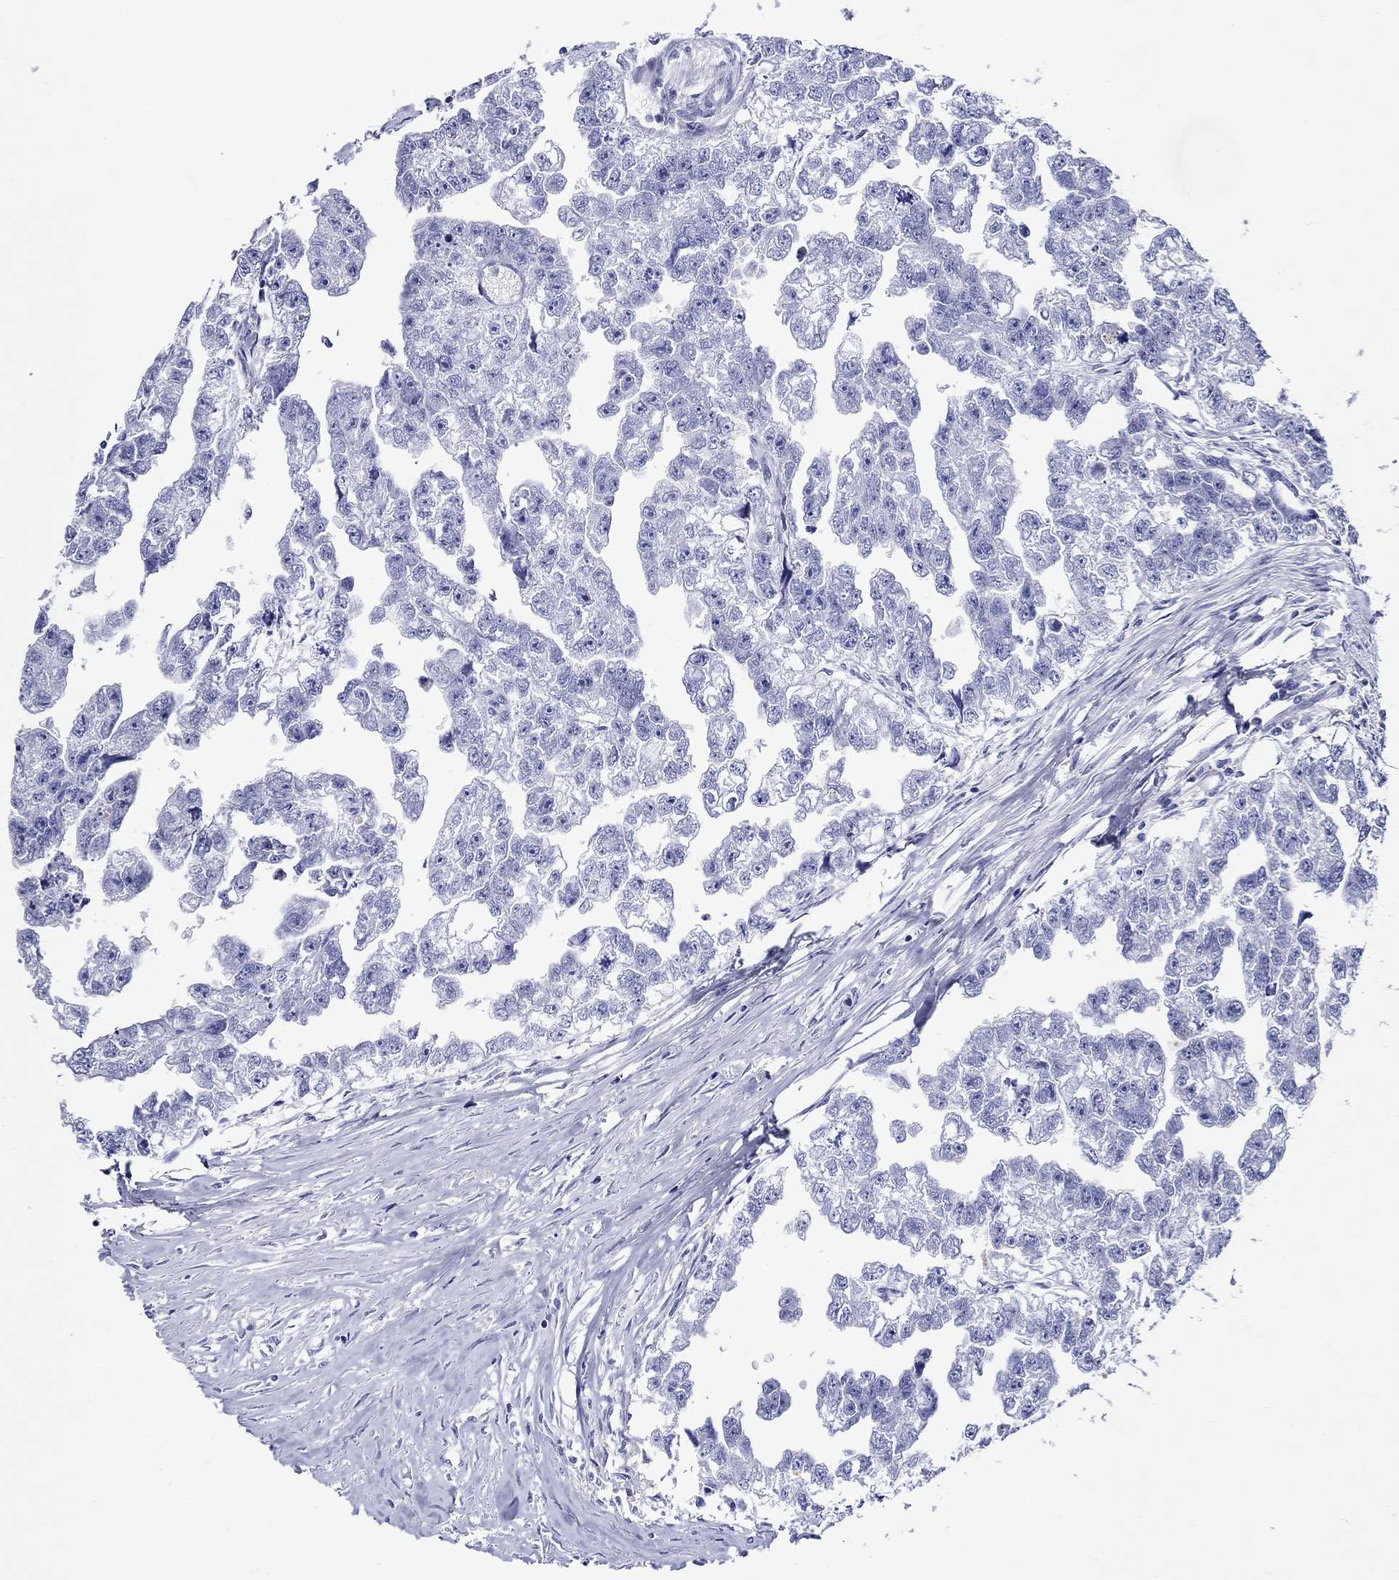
{"staining": {"intensity": "negative", "quantity": "none", "location": "none"}, "tissue": "testis cancer", "cell_type": "Tumor cells", "image_type": "cancer", "snomed": [{"axis": "morphology", "description": "Carcinoma, Embryonal, NOS"}, {"axis": "morphology", "description": "Teratoma, malignant, NOS"}, {"axis": "topography", "description": "Testis"}], "caption": "Immunohistochemistry (IHC) micrograph of embryonal carcinoma (testis) stained for a protein (brown), which displays no positivity in tumor cells.", "gene": "CRYGS", "patient": {"sex": "male", "age": 44}}